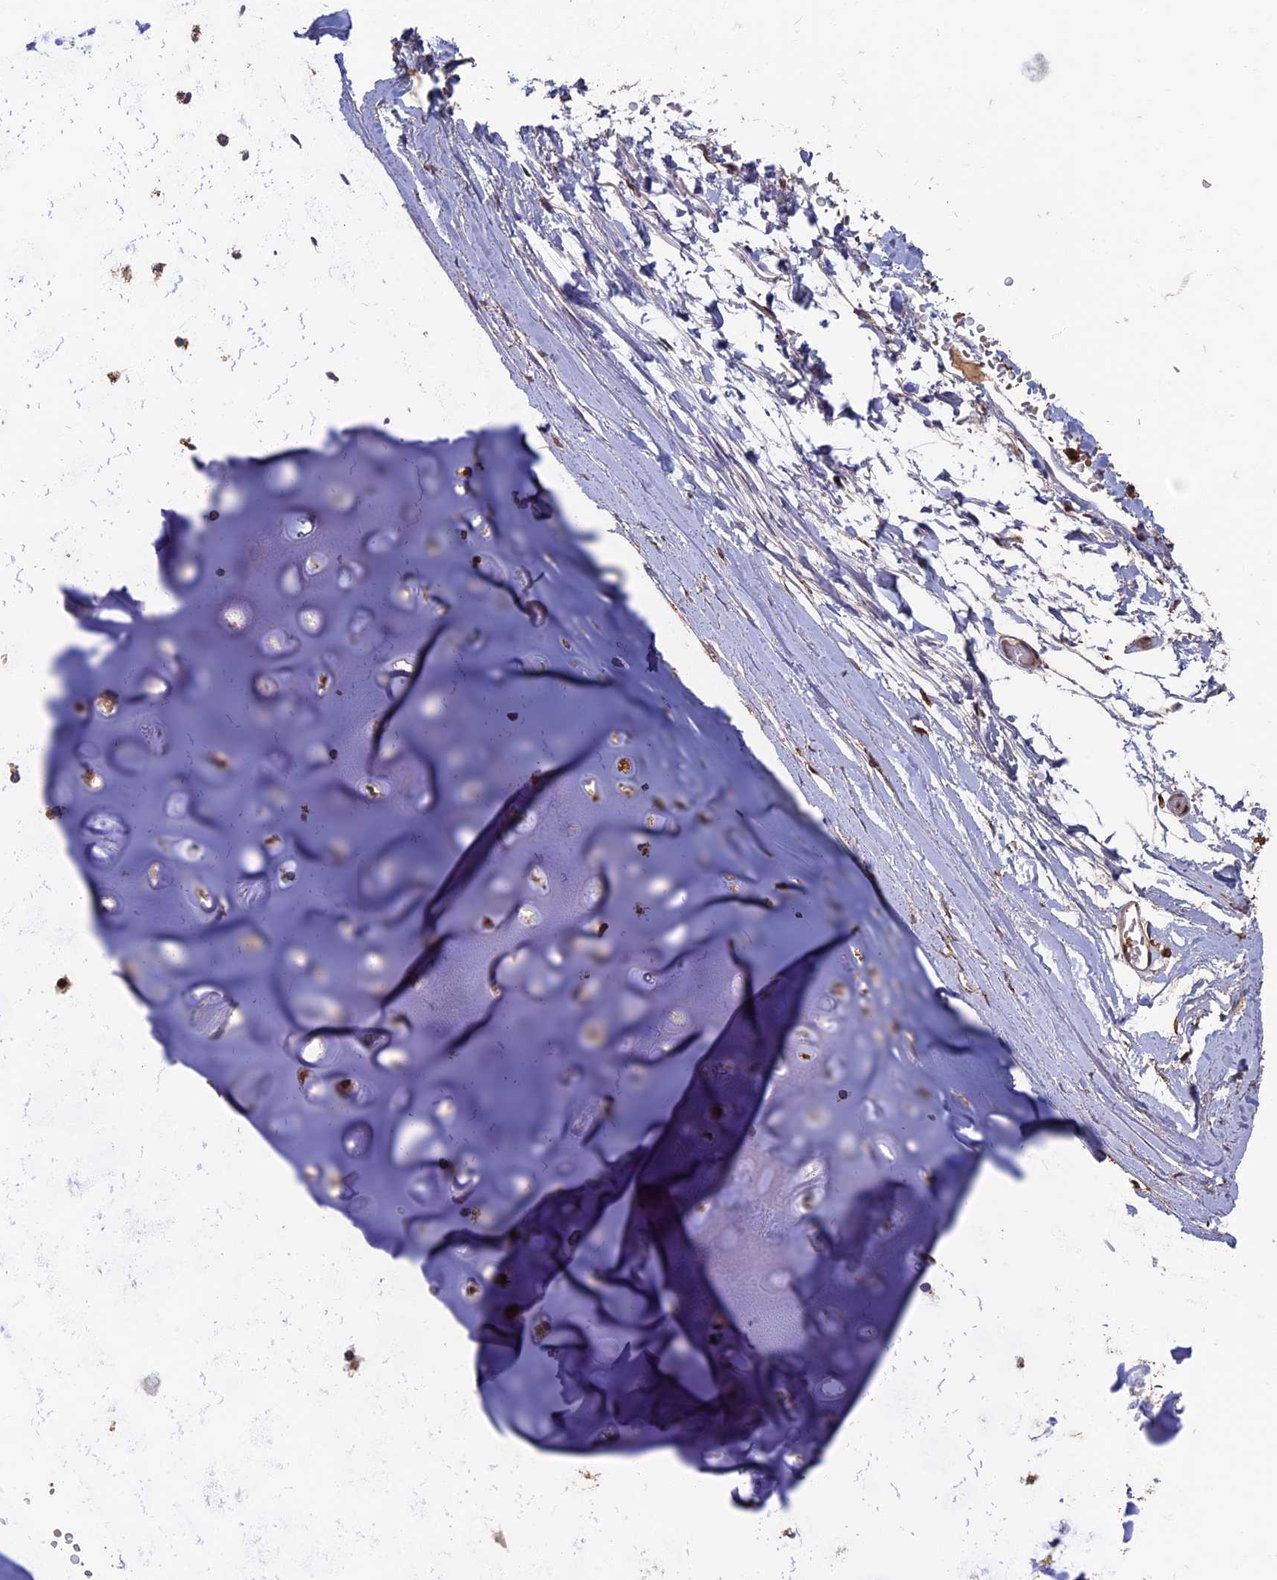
{"staining": {"intensity": "moderate", "quantity": ">75%", "location": "nuclear"}, "tissue": "adipose tissue", "cell_type": "Adipocytes", "image_type": "normal", "snomed": [{"axis": "morphology", "description": "Normal tissue, NOS"}, {"axis": "topography", "description": "Lymph node"}, {"axis": "topography", "description": "Bronchus"}], "caption": "Immunohistochemistry (IHC) (DAB) staining of normal human adipose tissue reveals moderate nuclear protein positivity in about >75% of adipocytes.", "gene": "RASGRF1", "patient": {"sex": "male", "age": 63}}